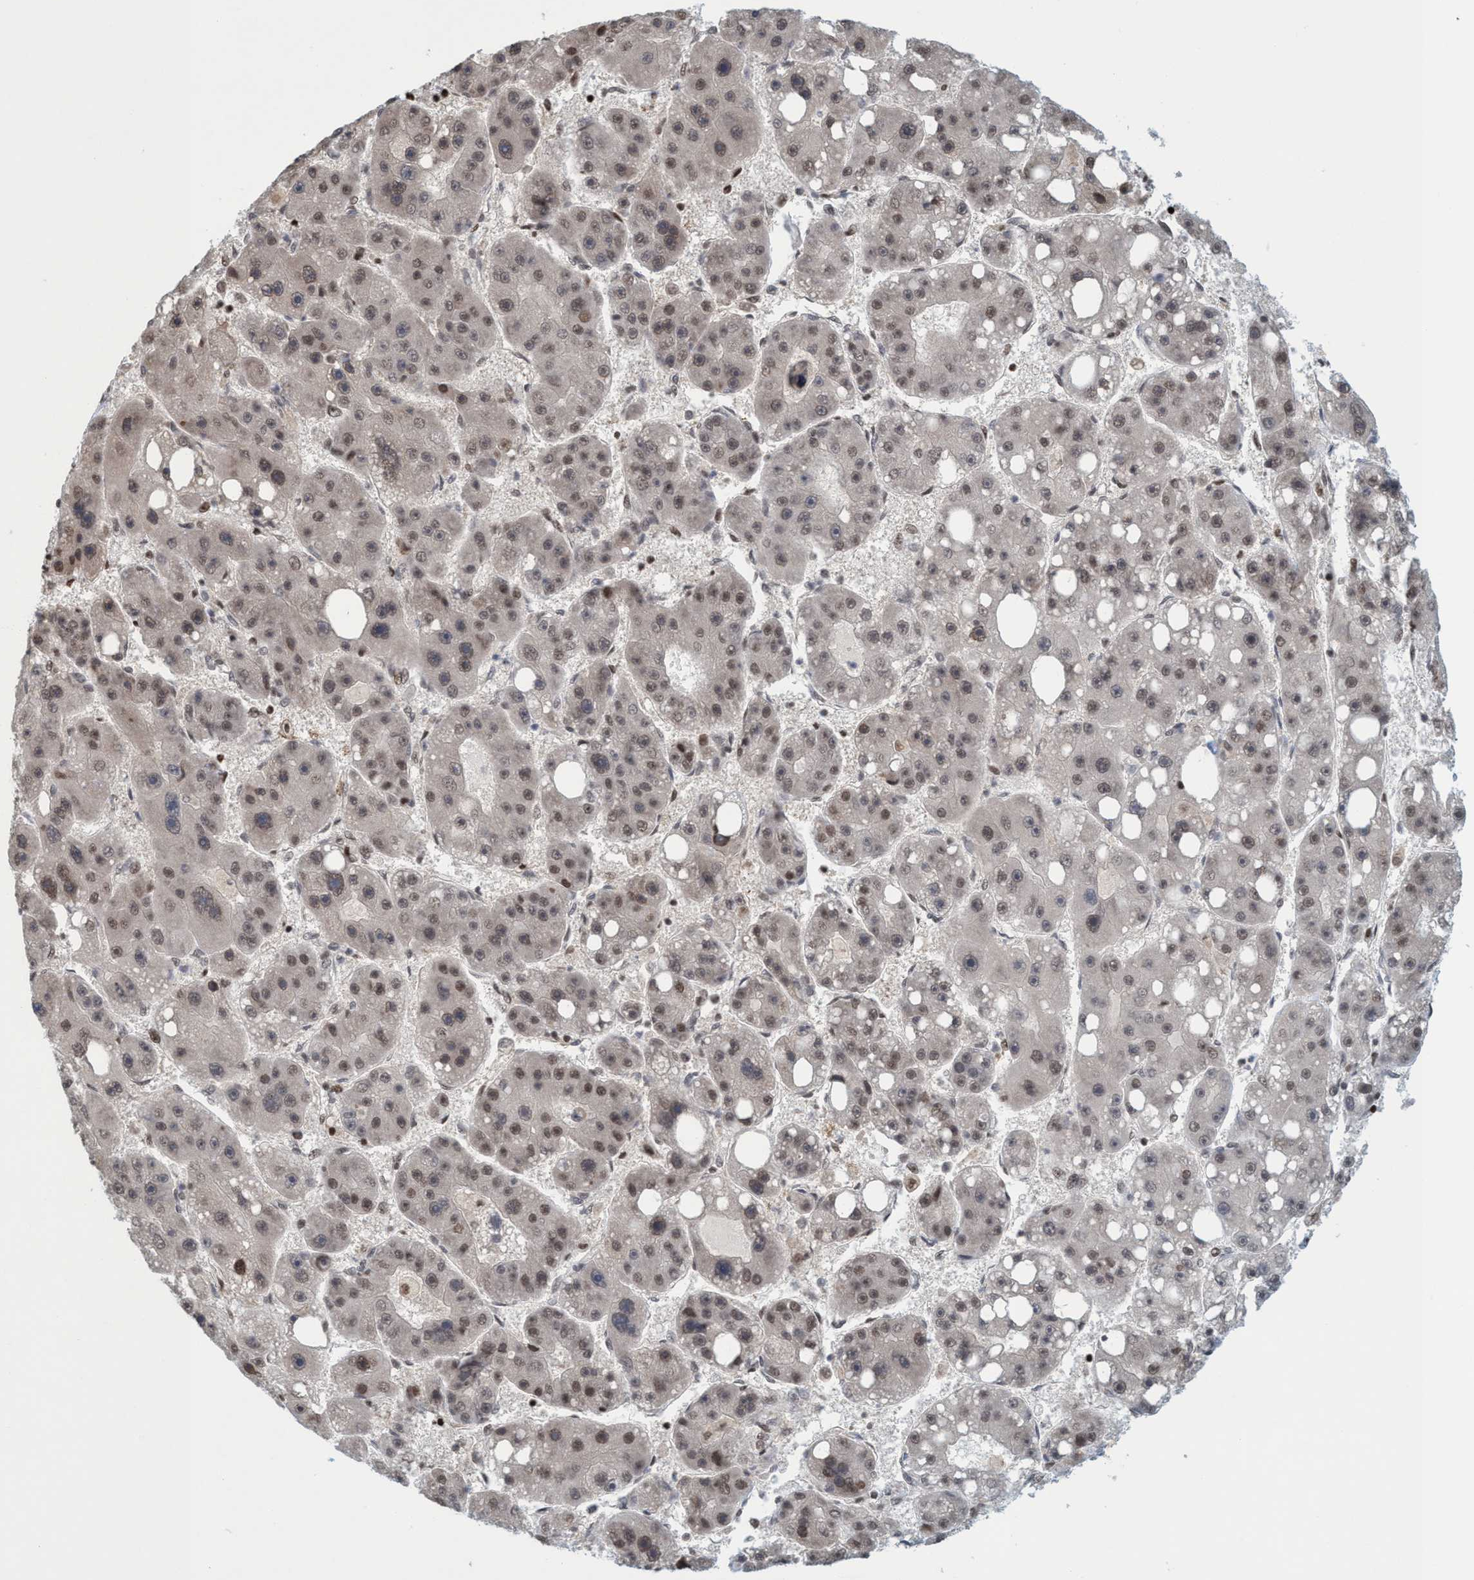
{"staining": {"intensity": "moderate", "quantity": "25%-75%", "location": "nuclear"}, "tissue": "liver cancer", "cell_type": "Tumor cells", "image_type": "cancer", "snomed": [{"axis": "morphology", "description": "Carcinoma, Hepatocellular, NOS"}, {"axis": "topography", "description": "Liver"}], "caption": "Immunohistochemistry (IHC) of human liver hepatocellular carcinoma demonstrates medium levels of moderate nuclear positivity in about 25%-75% of tumor cells.", "gene": "SMCR8", "patient": {"sex": "female", "age": 61}}